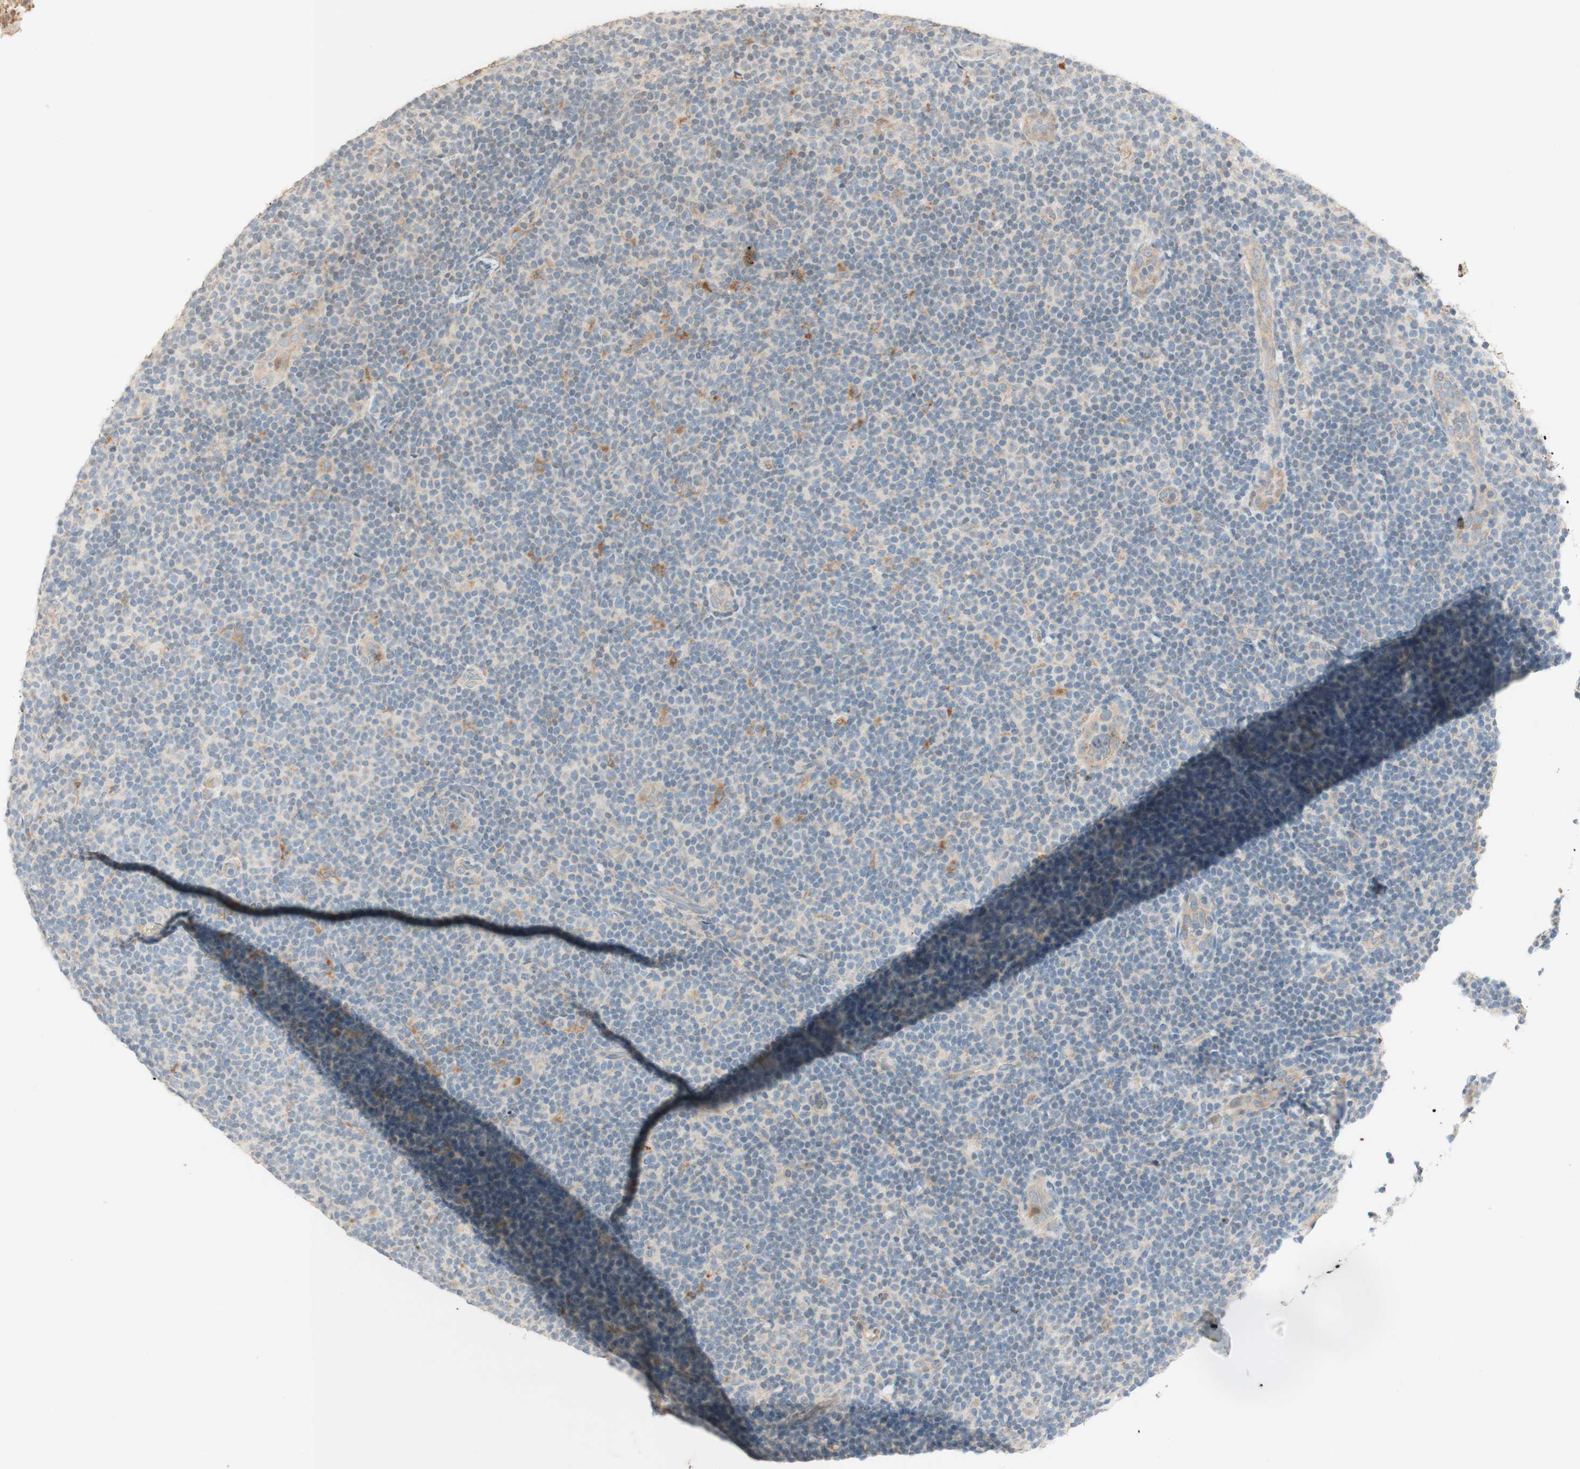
{"staining": {"intensity": "negative", "quantity": "none", "location": "none"}, "tissue": "lymphoma", "cell_type": "Tumor cells", "image_type": "cancer", "snomed": [{"axis": "morphology", "description": "Malignant lymphoma, non-Hodgkin's type, Low grade"}, {"axis": "topography", "description": "Lymph node"}], "caption": "IHC photomicrograph of neoplastic tissue: human malignant lymphoma, non-Hodgkin's type (low-grade) stained with DAB (3,3'-diaminobenzidine) shows no significant protein positivity in tumor cells.", "gene": "CLCN2", "patient": {"sex": "male", "age": 83}}